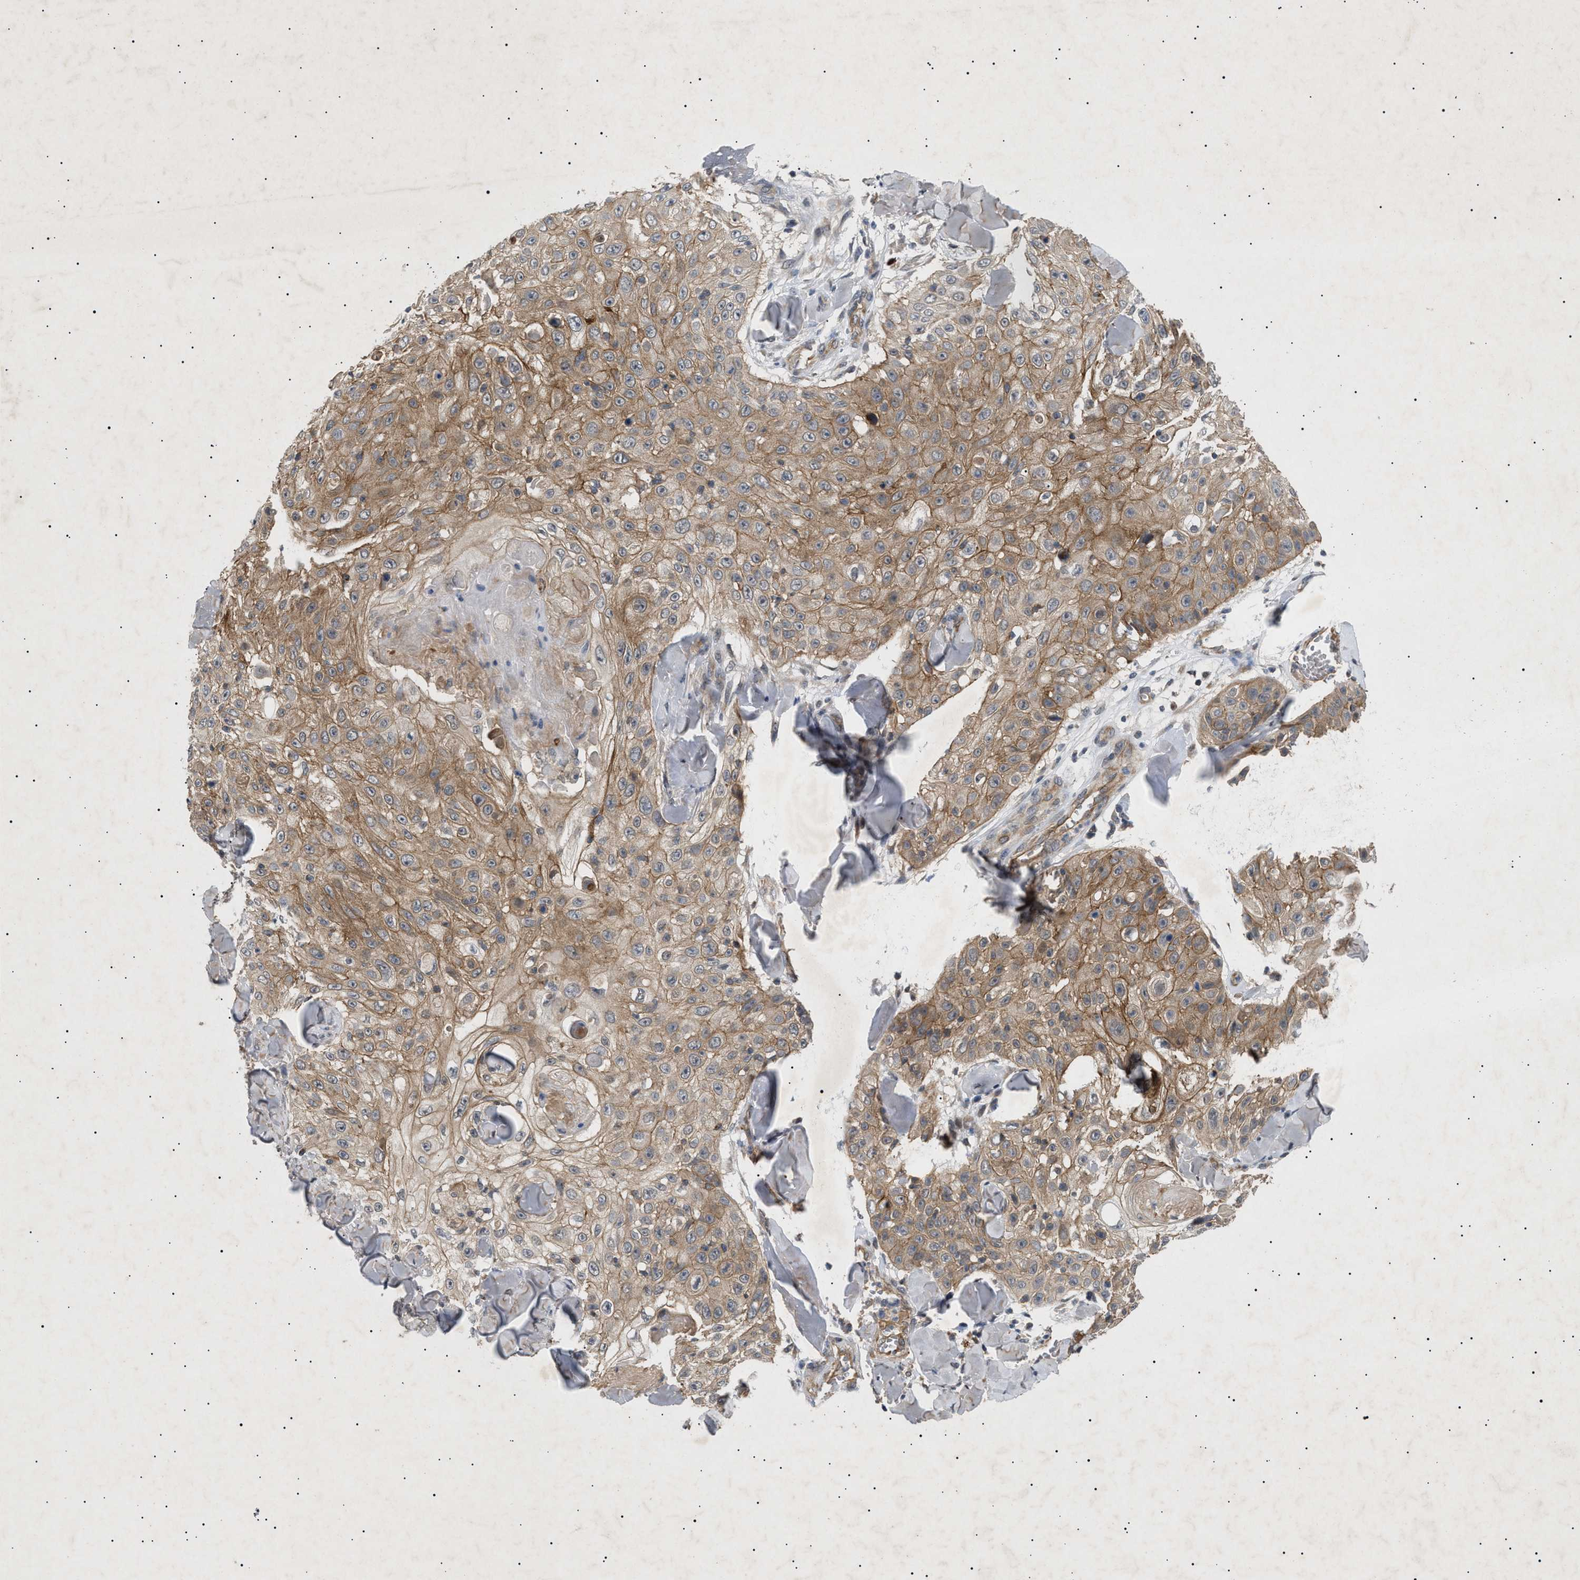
{"staining": {"intensity": "moderate", "quantity": ">75%", "location": "cytoplasmic/membranous"}, "tissue": "skin cancer", "cell_type": "Tumor cells", "image_type": "cancer", "snomed": [{"axis": "morphology", "description": "Squamous cell carcinoma, NOS"}, {"axis": "topography", "description": "Skin"}], "caption": "Brown immunohistochemical staining in squamous cell carcinoma (skin) reveals moderate cytoplasmic/membranous positivity in about >75% of tumor cells.", "gene": "SIRT5", "patient": {"sex": "male", "age": 86}}